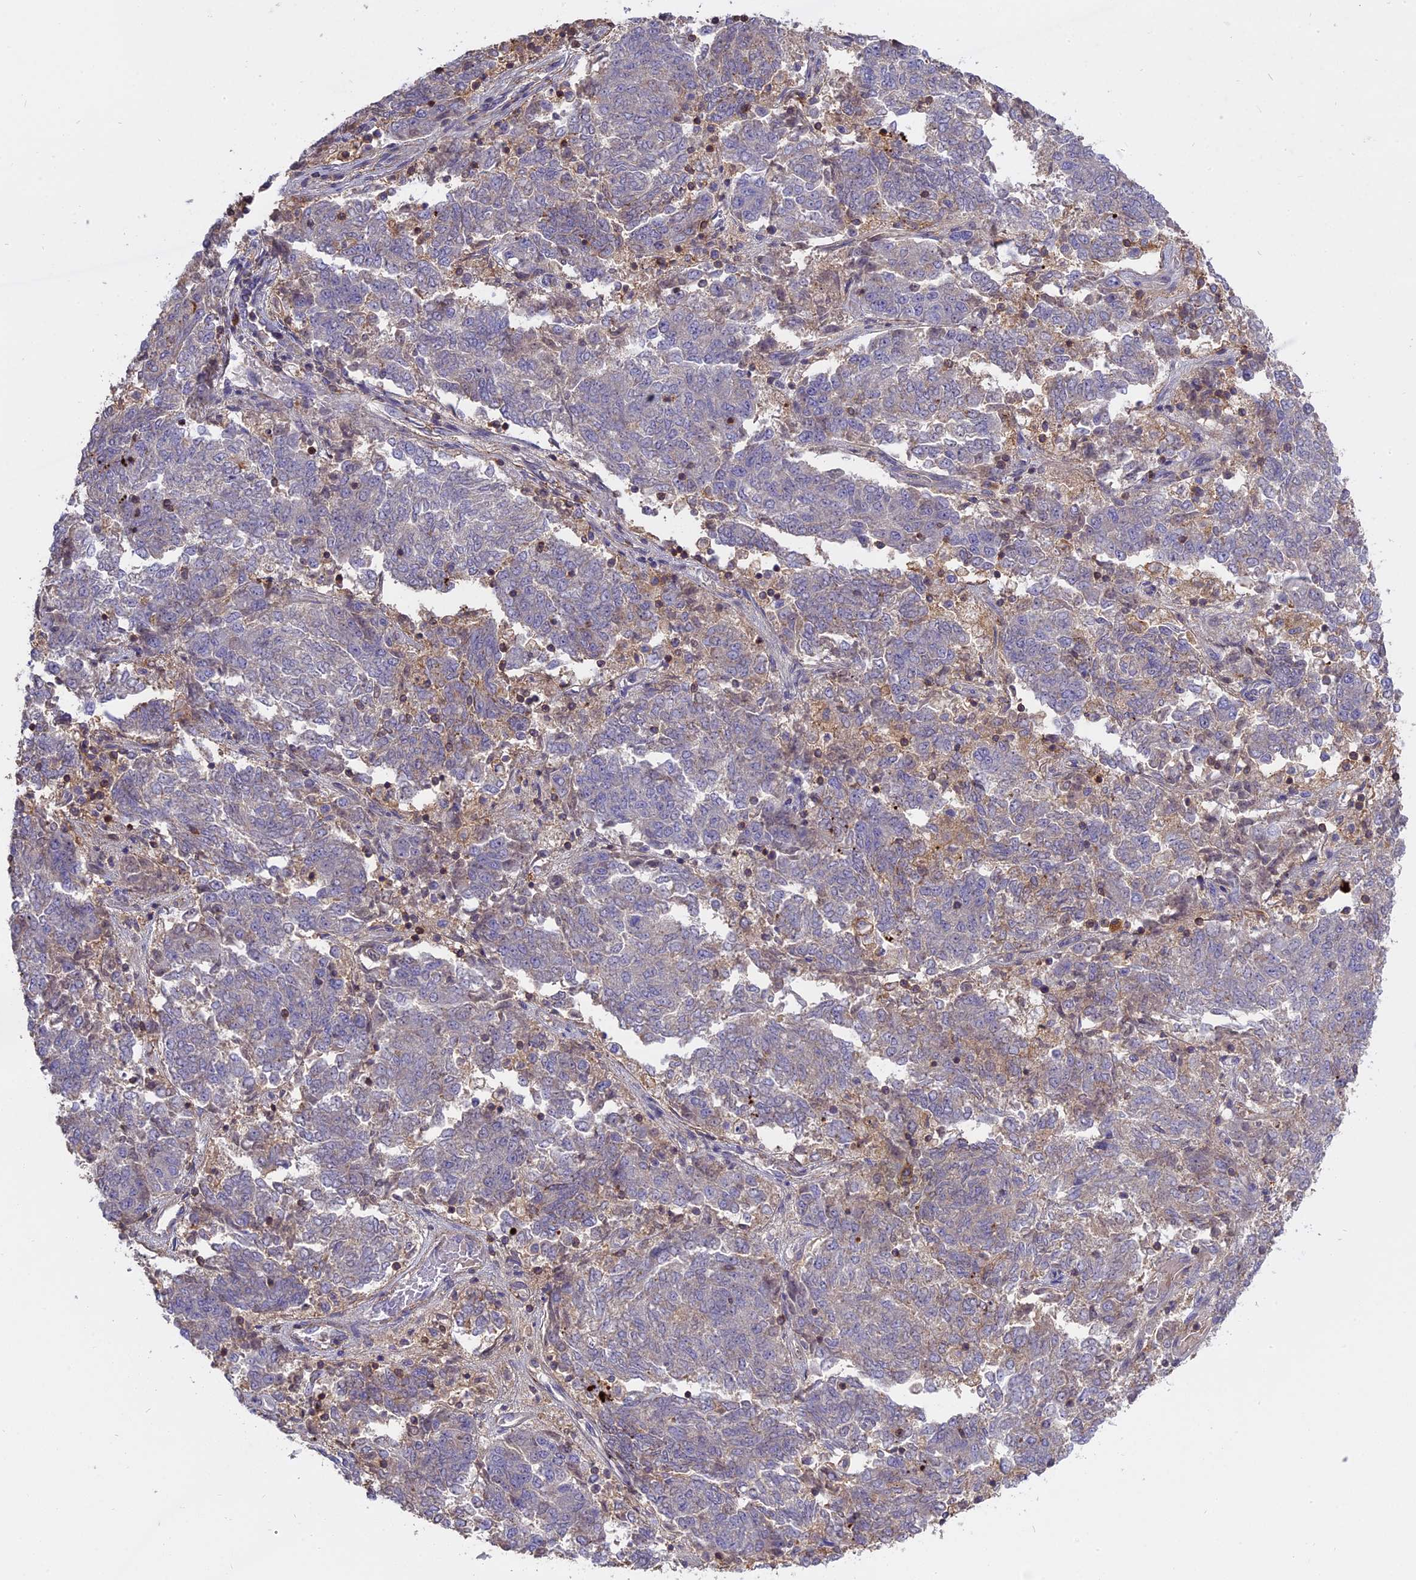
{"staining": {"intensity": "negative", "quantity": "none", "location": "none"}, "tissue": "endometrial cancer", "cell_type": "Tumor cells", "image_type": "cancer", "snomed": [{"axis": "morphology", "description": "Adenocarcinoma, NOS"}, {"axis": "topography", "description": "Endometrium"}], "caption": "Adenocarcinoma (endometrial) was stained to show a protein in brown. There is no significant expression in tumor cells. (Stains: DAB (3,3'-diaminobenzidine) IHC with hematoxylin counter stain, Microscopy: brightfield microscopy at high magnification).", "gene": "CFAP119", "patient": {"sex": "female", "age": 80}}